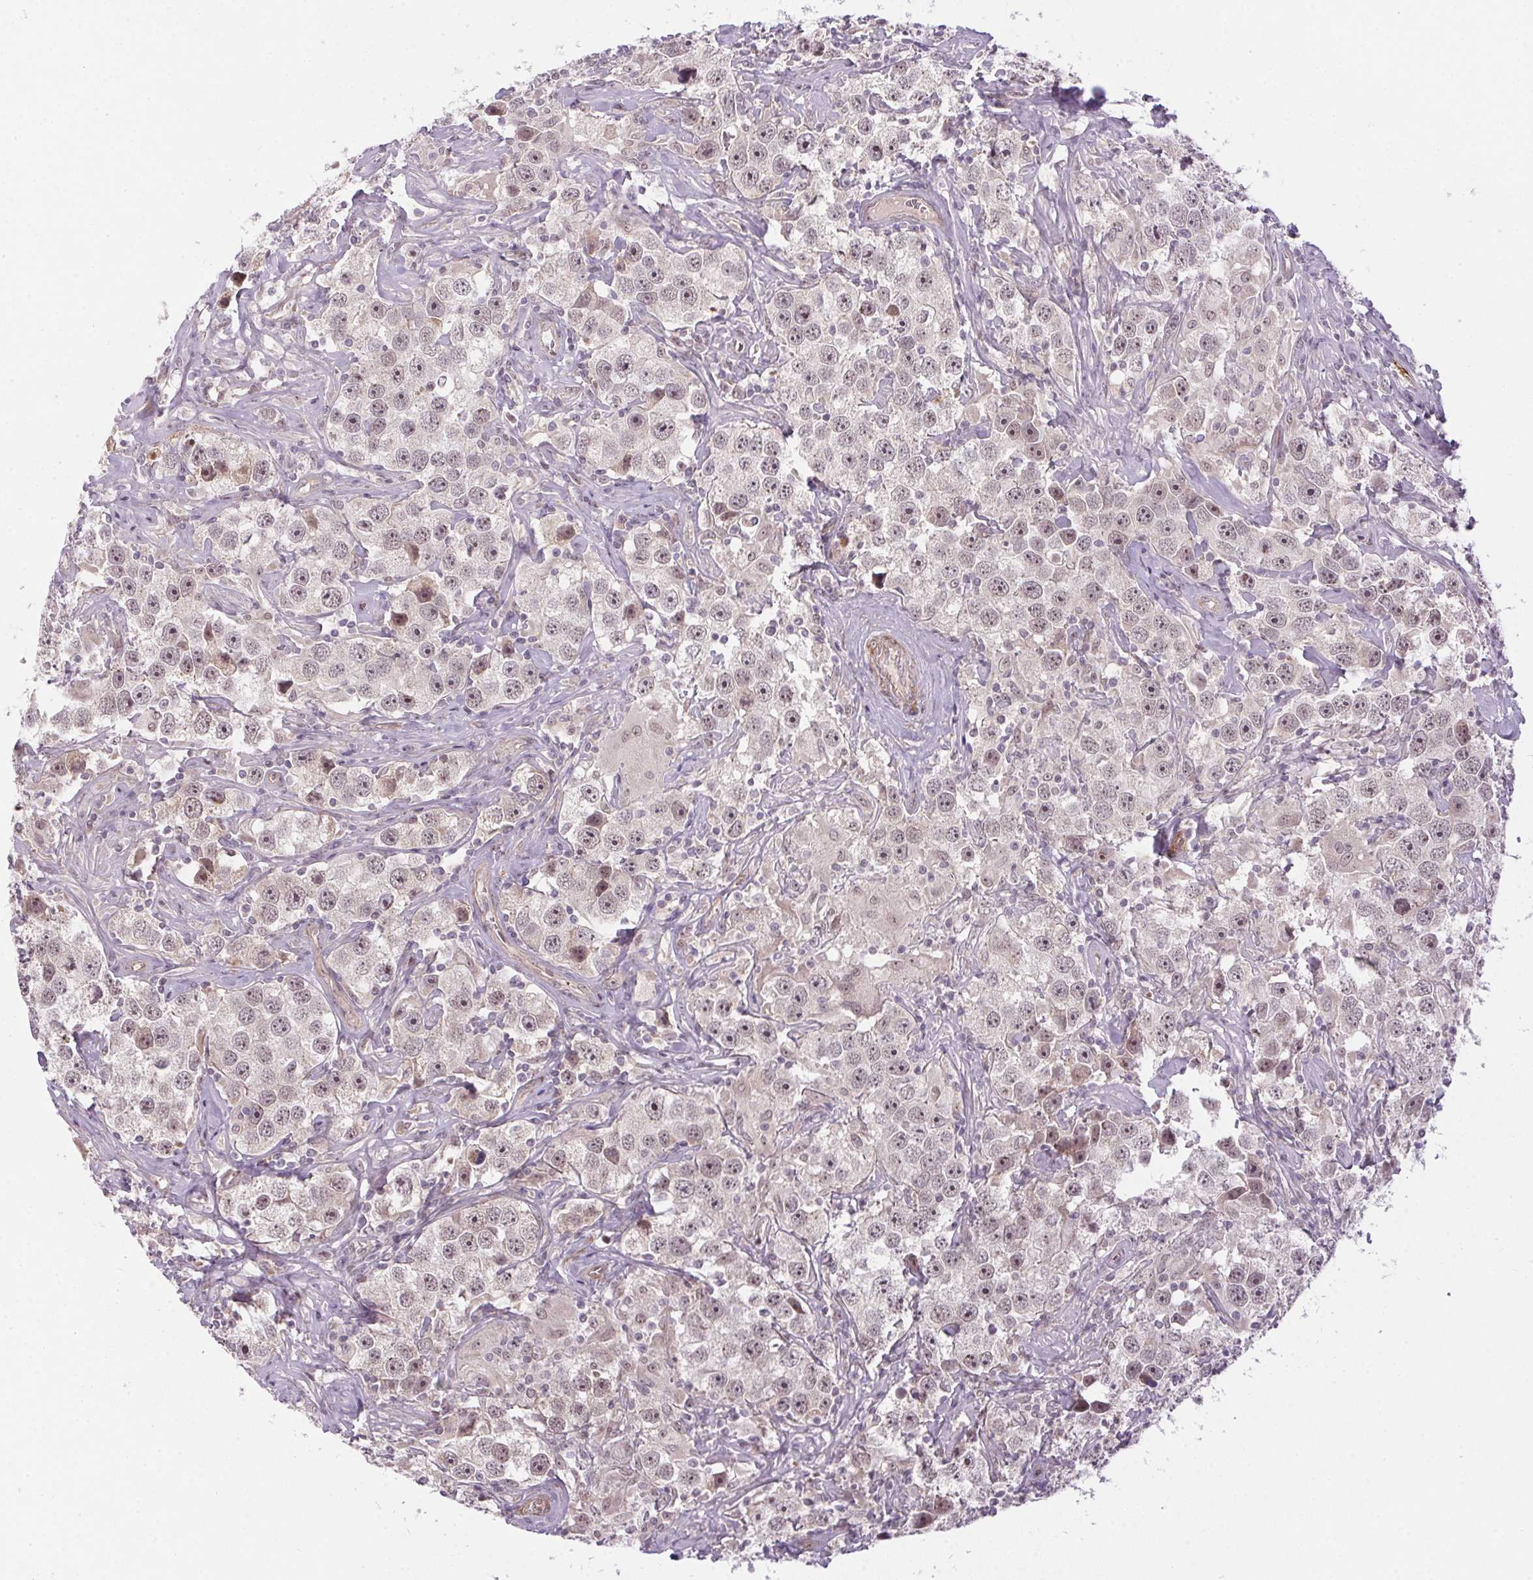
{"staining": {"intensity": "weak", "quantity": ">75%", "location": "nuclear"}, "tissue": "testis cancer", "cell_type": "Tumor cells", "image_type": "cancer", "snomed": [{"axis": "morphology", "description": "Seminoma, NOS"}, {"axis": "topography", "description": "Testis"}], "caption": "Protein expression analysis of human testis cancer reveals weak nuclear staining in about >75% of tumor cells.", "gene": "CFAP92", "patient": {"sex": "male", "age": 49}}